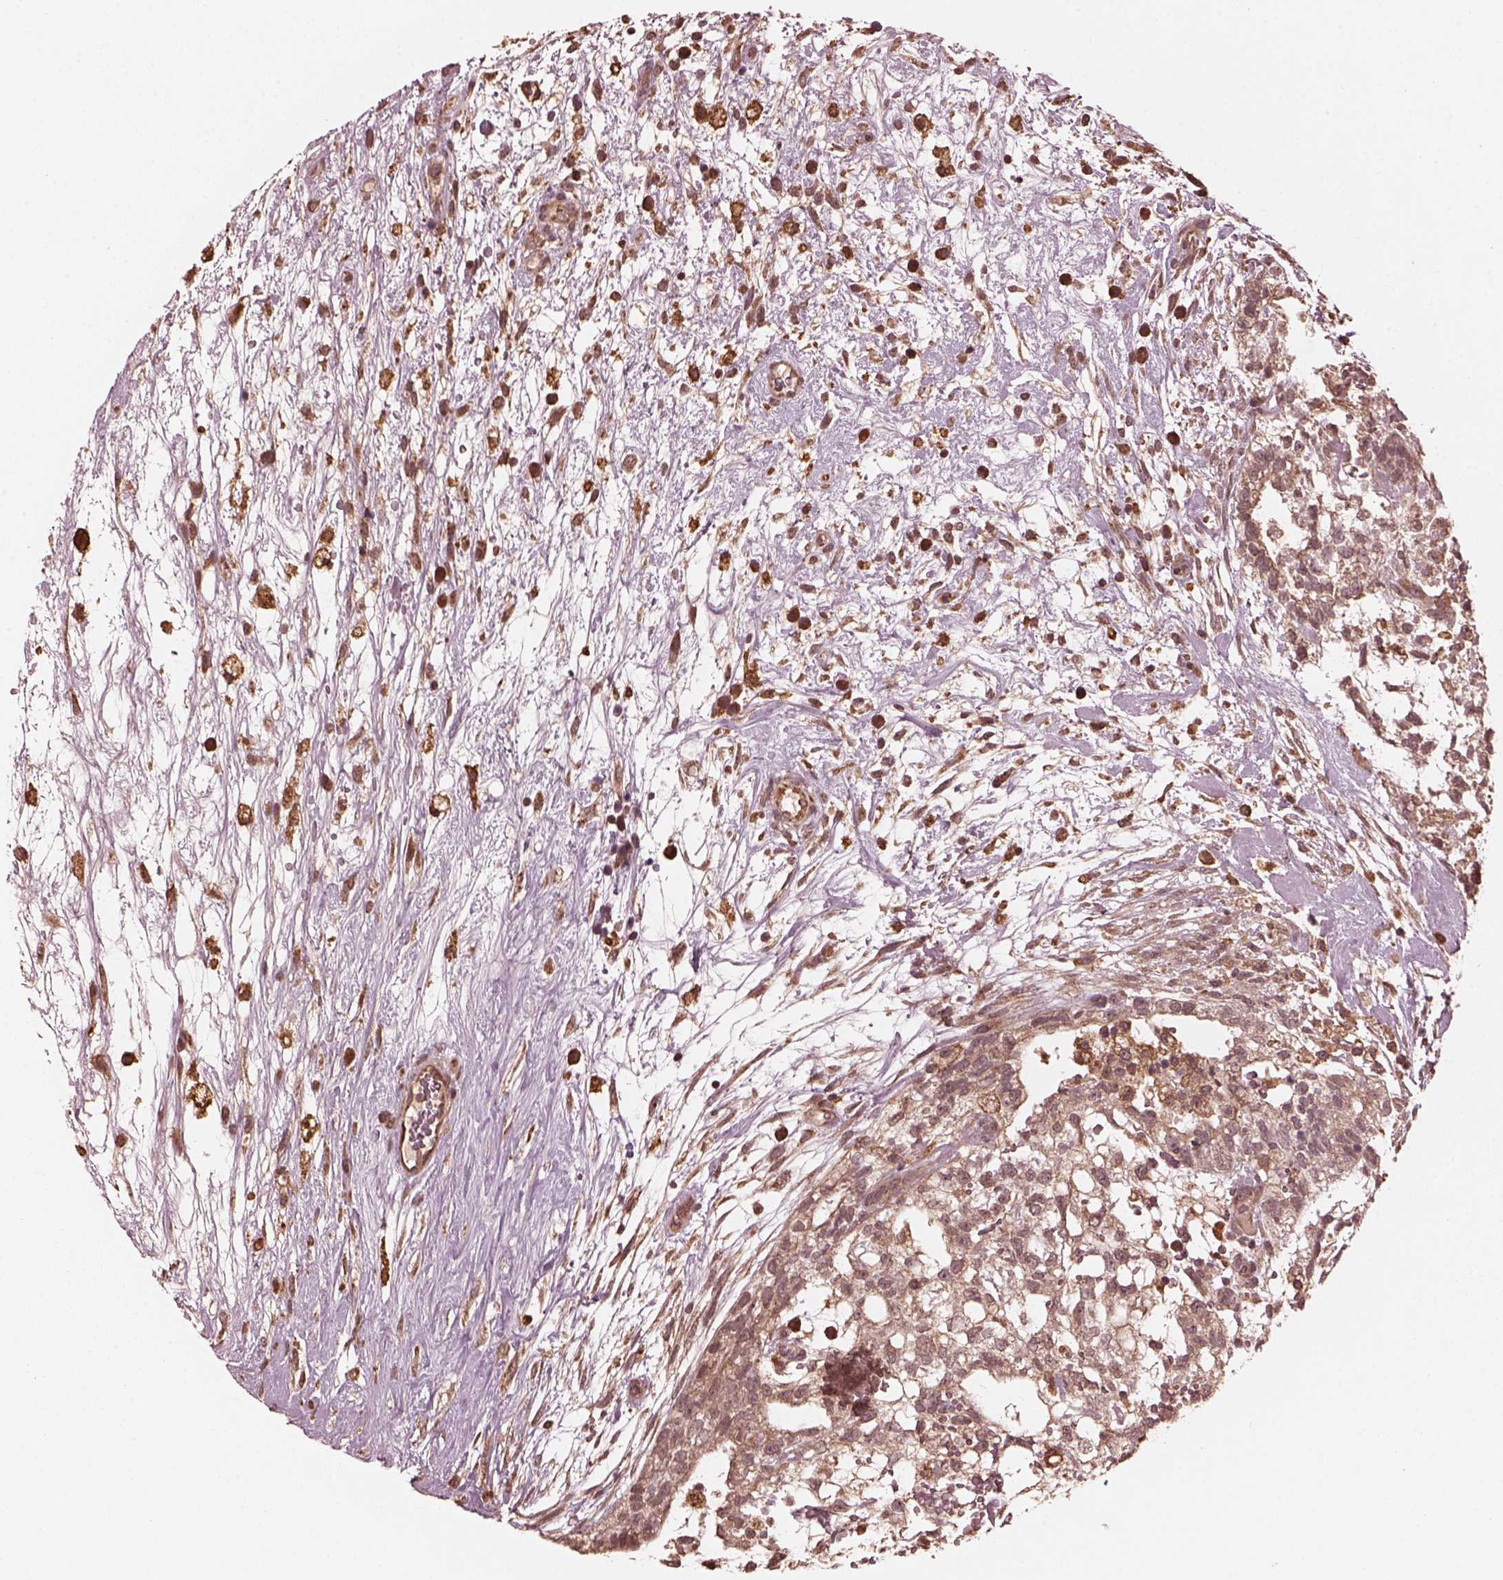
{"staining": {"intensity": "weak", "quantity": ">75%", "location": "cytoplasmic/membranous"}, "tissue": "testis cancer", "cell_type": "Tumor cells", "image_type": "cancer", "snomed": [{"axis": "morphology", "description": "Normal tissue, NOS"}, {"axis": "morphology", "description": "Carcinoma, Embryonal, NOS"}, {"axis": "topography", "description": "Testis"}], "caption": "The photomicrograph exhibits immunohistochemical staining of testis cancer. There is weak cytoplasmic/membranous staining is identified in about >75% of tumor cells. The protein of interest is stained brown, and the nuclei are stained in blue (DAB (3,3'-diaminobenzidine) IHC with brightfield microscopy, high magnification).", "gene": "ZNF292", "patient": {"sex": "male", "age": 32}}